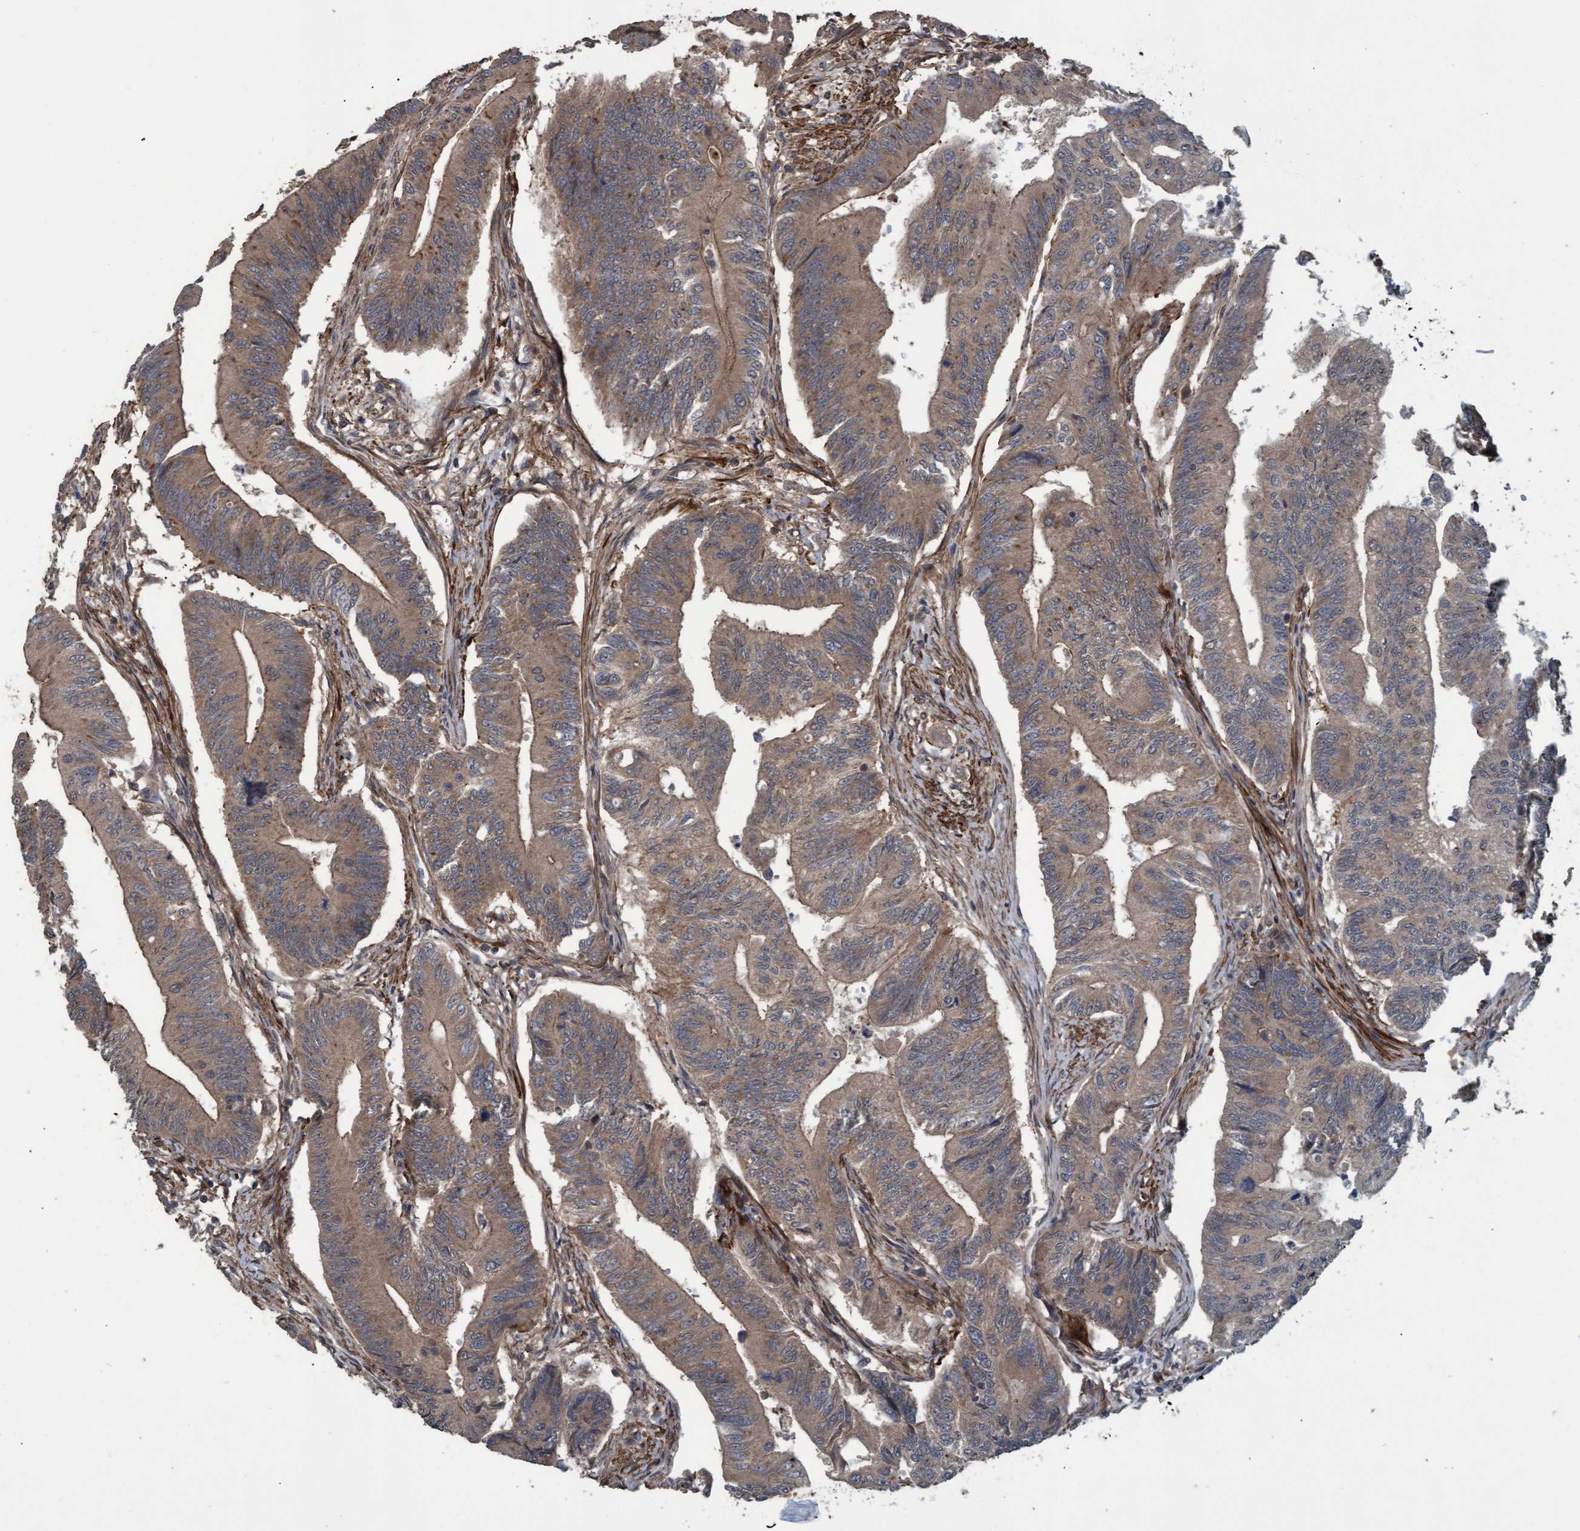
{"staining": {"intensity": "moderate", "quantity": ">75%", "location": "cytoplasmic/membranous"}, "tissue": "colorectal cancer", "cell_type": "Tumor cells", "image_type": "cancer", "snomed": [{"axis": "morphology", "description": "Adenoma, NOS"}, {"axis": "morphology", "description": "Adenocarcinoma, NOS"}, {"axis": "topography", "description": "Colon"}], "caption": "This histopathology image shows colorectal cancer stained with immunohistochemistry (IHC) to label a protein in brown. The cytoplasmic/membranous of tumor cells show moderate positivity for the protein. Nuclei are counter-stained blue.", "gene": "GGT6", "patient": {"sex": "male", "age": 79}}